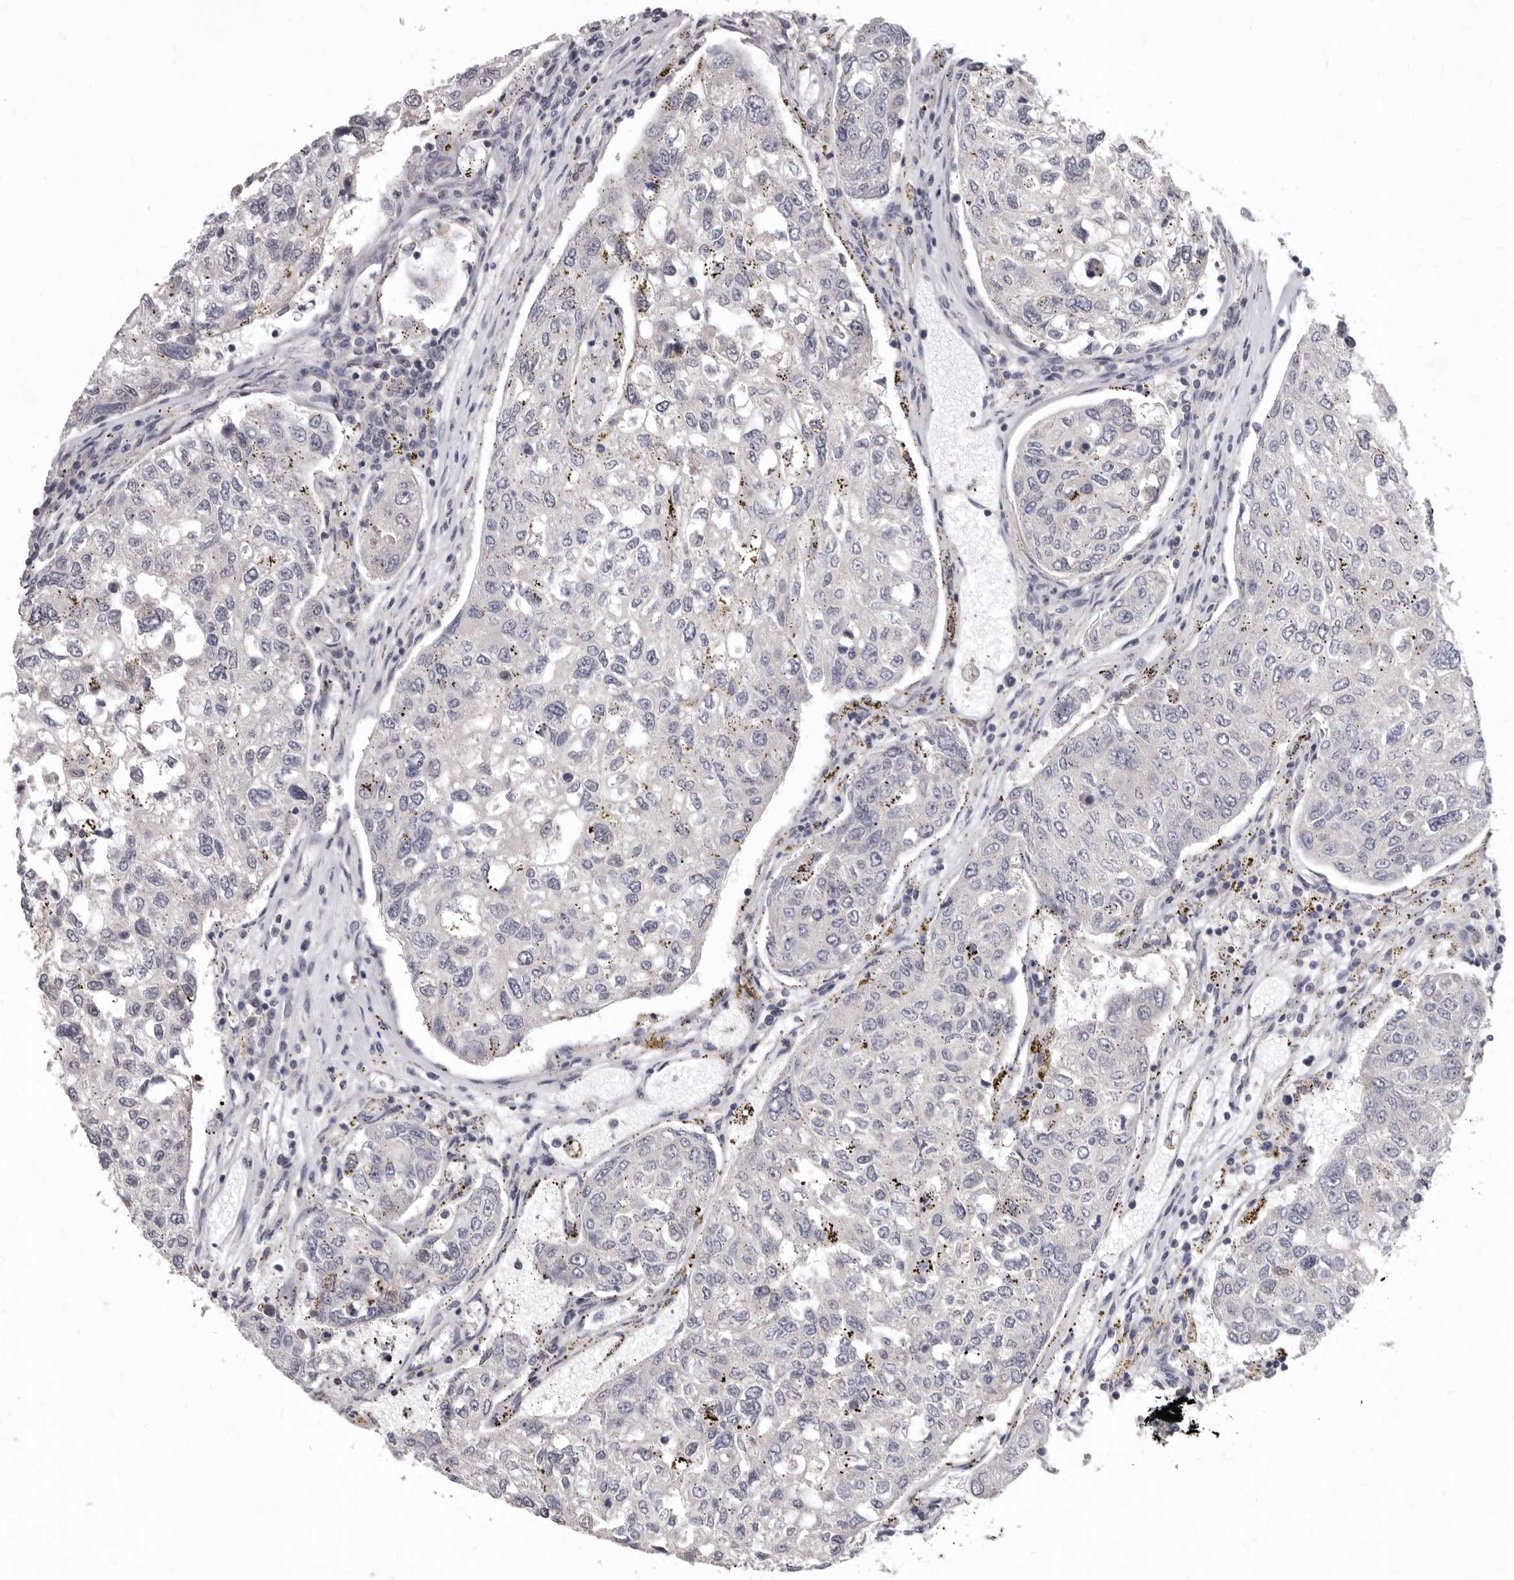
{"staining": {"intensity": "negative", "quantity": "none", "location": "none"}, "tissue": "urothelial cancer", "cell_type": "Tumor cells", "image_type": "cancer", "snomed": [{"axis": "morphology", "description": "Urothelial carcinoma, High grade"}, {"axis": "topography", "description": "Lymph node"}, {"axis": "topography", "description": "Urinary bladder"}], "caption": "Tumor cells are negative for protein expression in human urothelial carcinoma (high-grade).", "gene": "SULT1E1", "patient": {"sex": "male", "age": 51}}